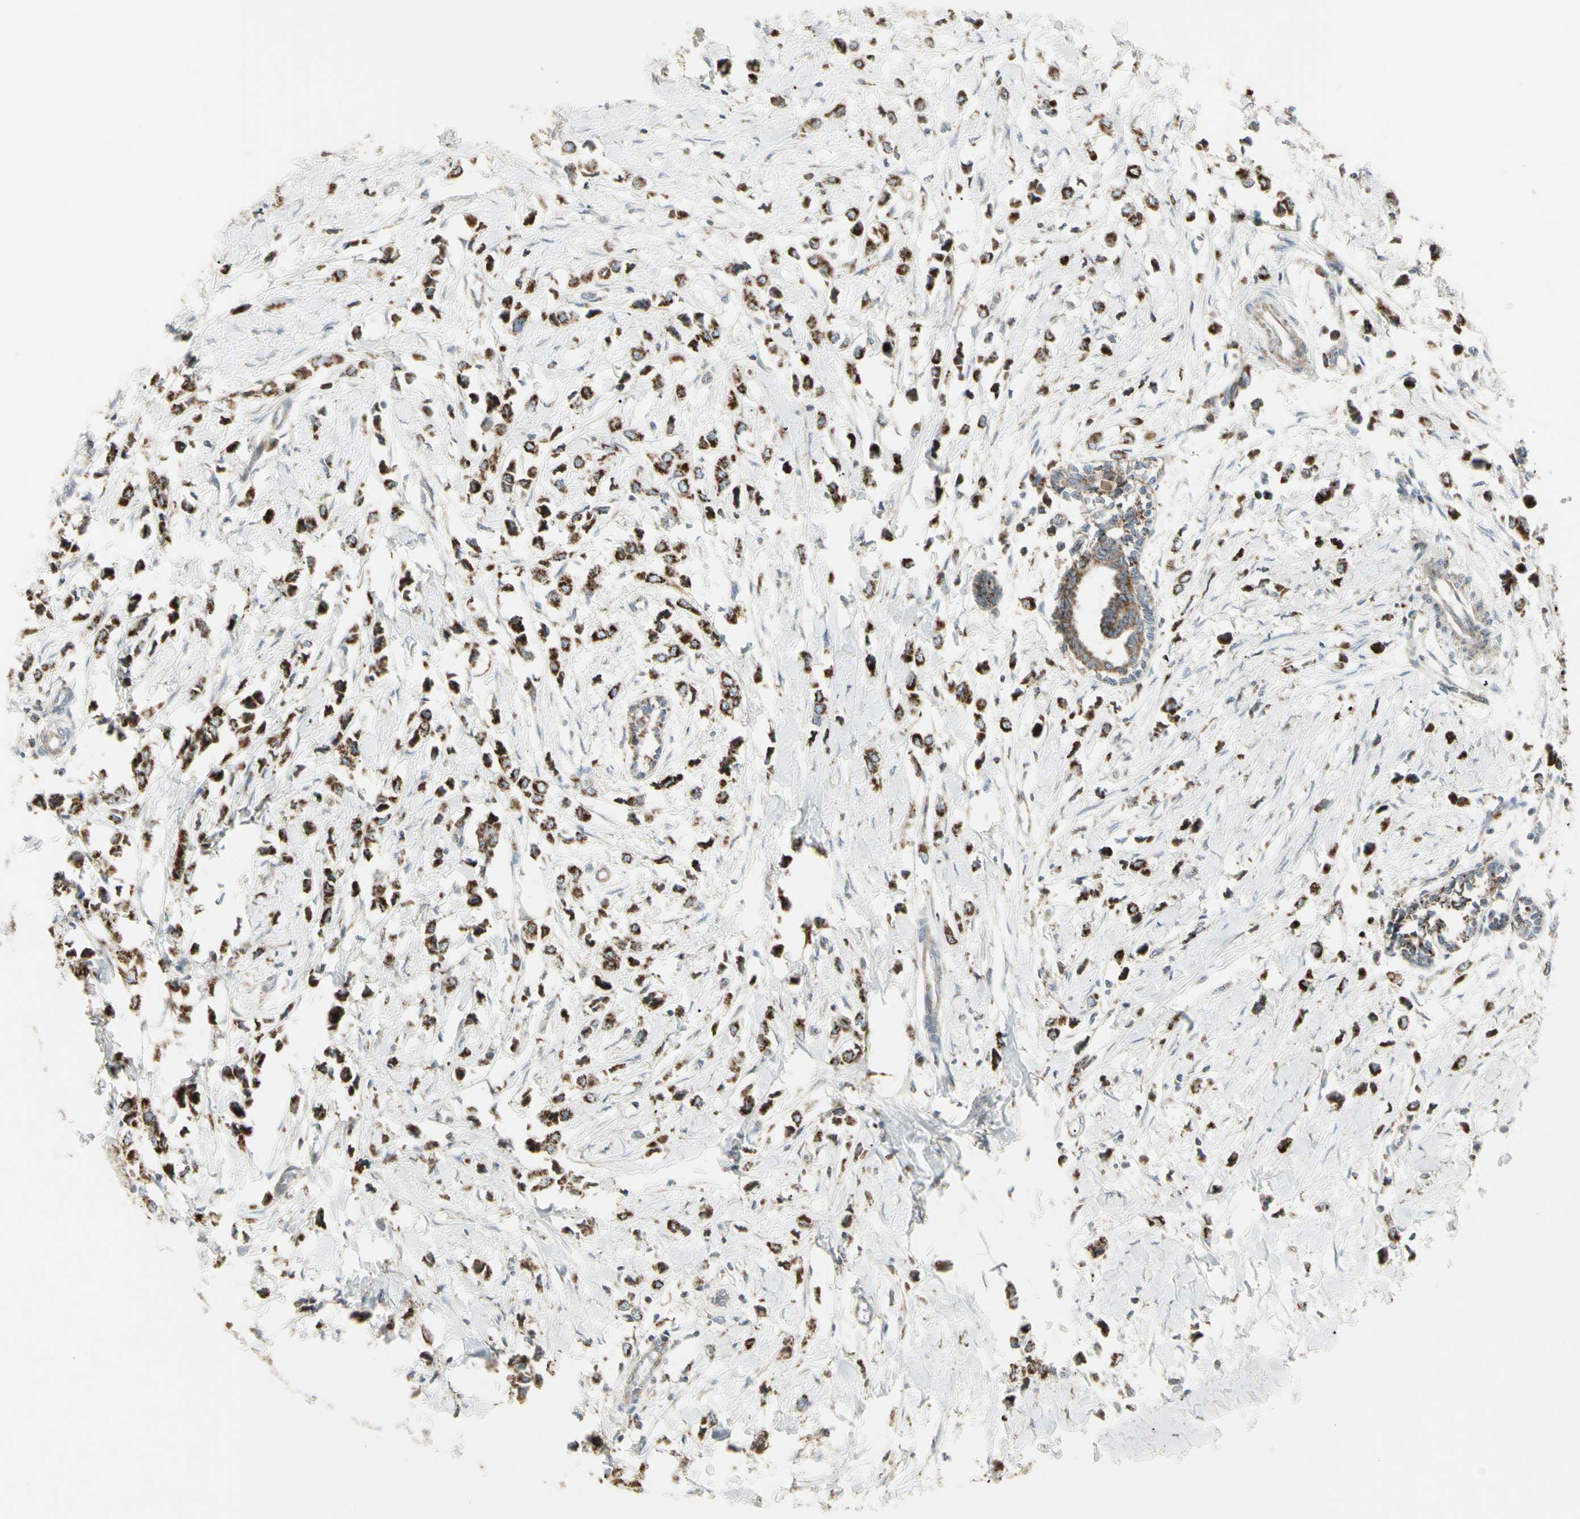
{"staining": {"intensity": "strong", "quantity": ">75%", "location": "cytoplasmic/membranous"}, "tissue": "breast cancer", "cell_type": "Tumor cells", "image_type": "cancer", "snomed": [{"axis": "morphology", "description": "Lobular carcinoma"}, {"axis": "topography", "description": "Breast"}], "caption": "Immunohistochemistry (IHC) photomicrograph of breast lobular carcinoma stained for a protein (brown), which displays high levels of strong cytoplasmic/membranous expression in about >75% of tumor cells.", "gene": "CYB5R1", "patient": {"sex": "female", "age": 51}}